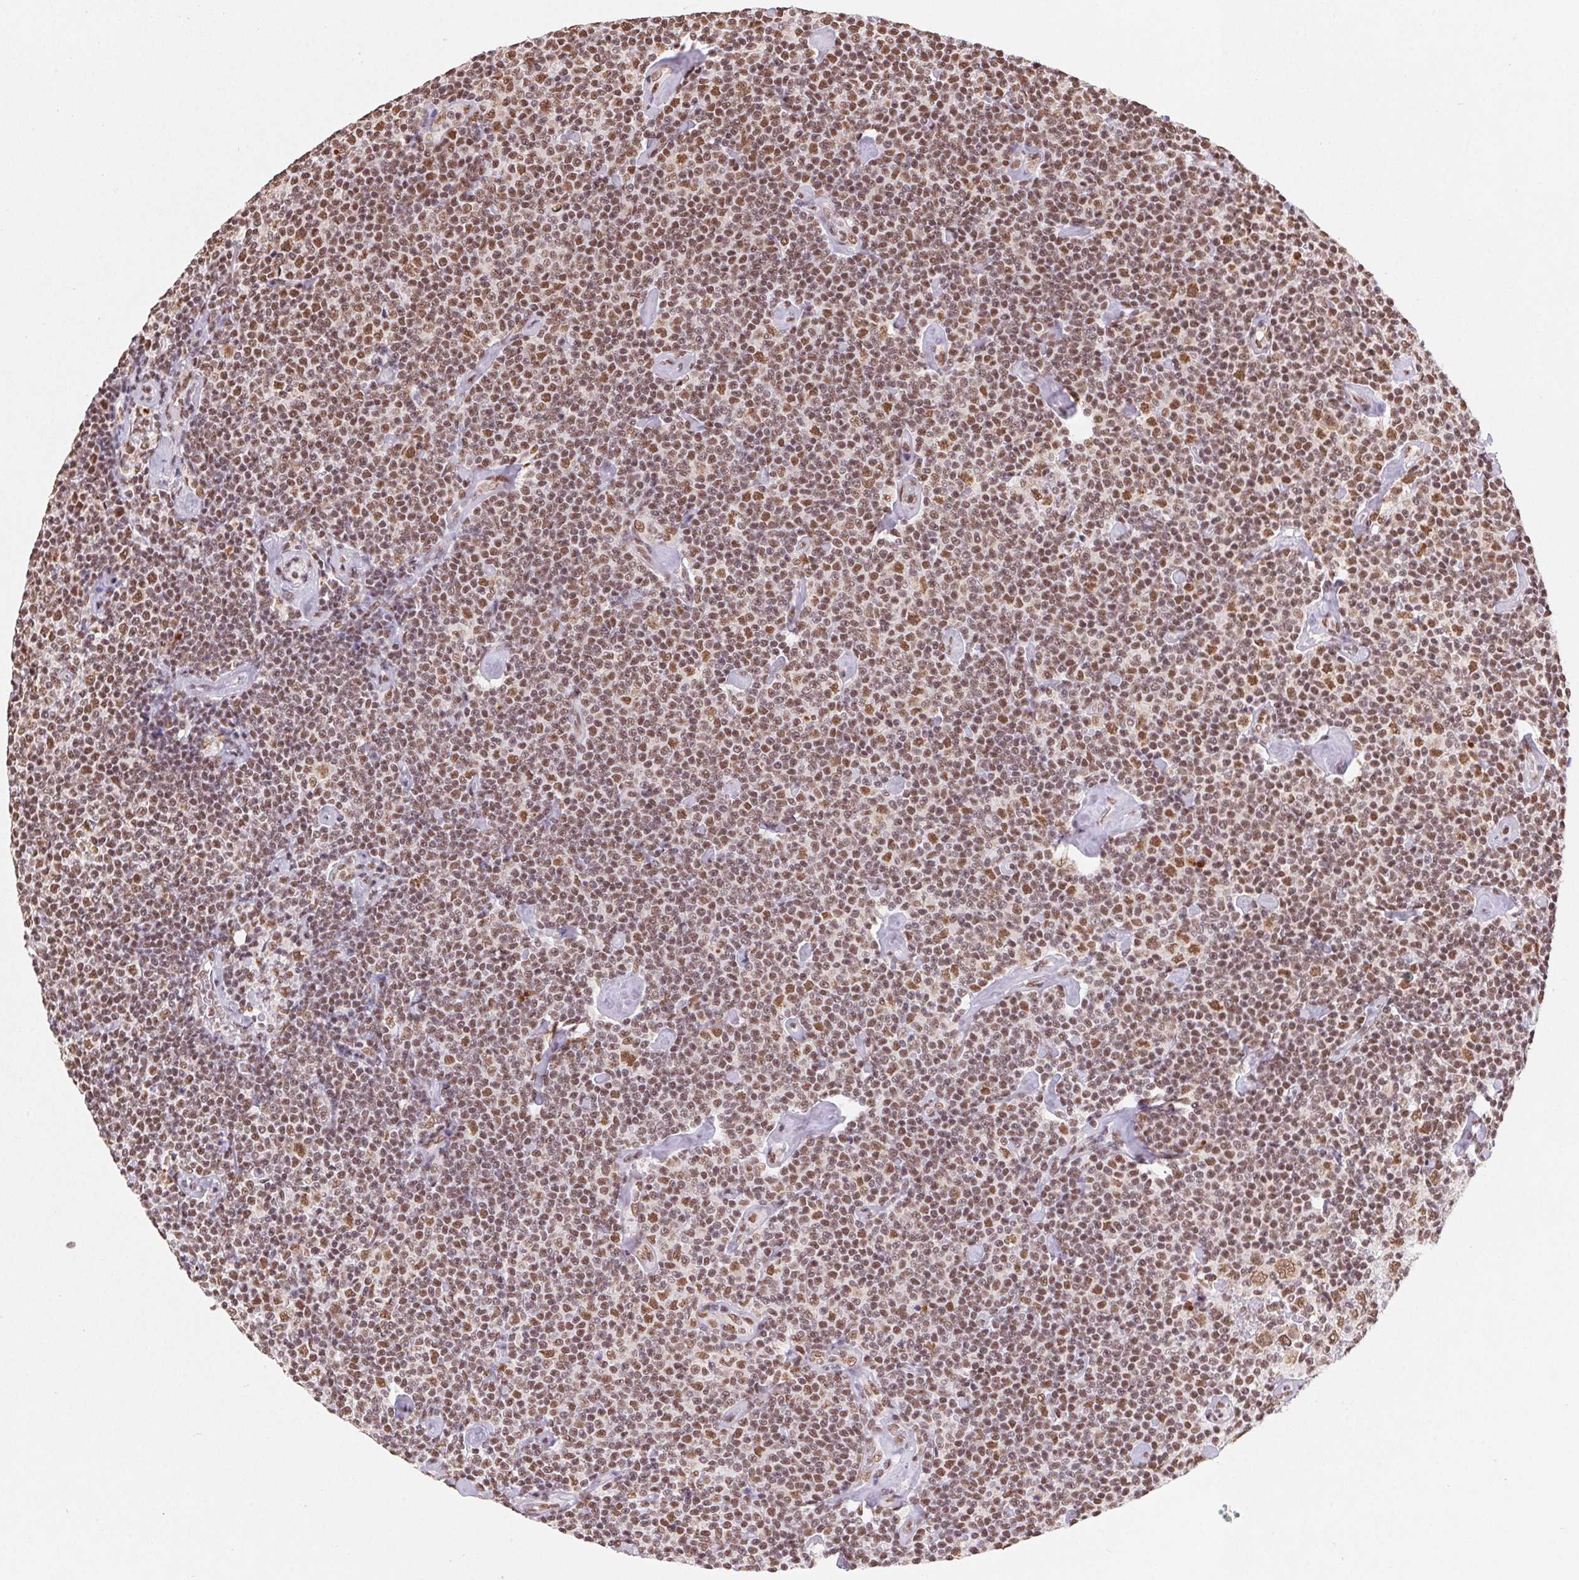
{"staining": {"intensity": "moderate", "quantity": ">75%", "location": "nuclear"}, "tissue": "lymphoma", "cell_type": "Tumor cells", "image_type": "cancer", "snomed": [{"axis": "morphology", "description": "Malignant lymphoma, non-Hodgkin's type, Low grade"}, {"axis": "topography", "description": "Lymph node"}], "caption": "About >75% of tumor cells in malignant lymphoma, non-Hodgkin's type (low-grade) display moderate nuclear protein expression as visualized by brown immunohistochemical staining.", "gene": "SNRPG", "patient": {"sex": "male", "age": 81}}